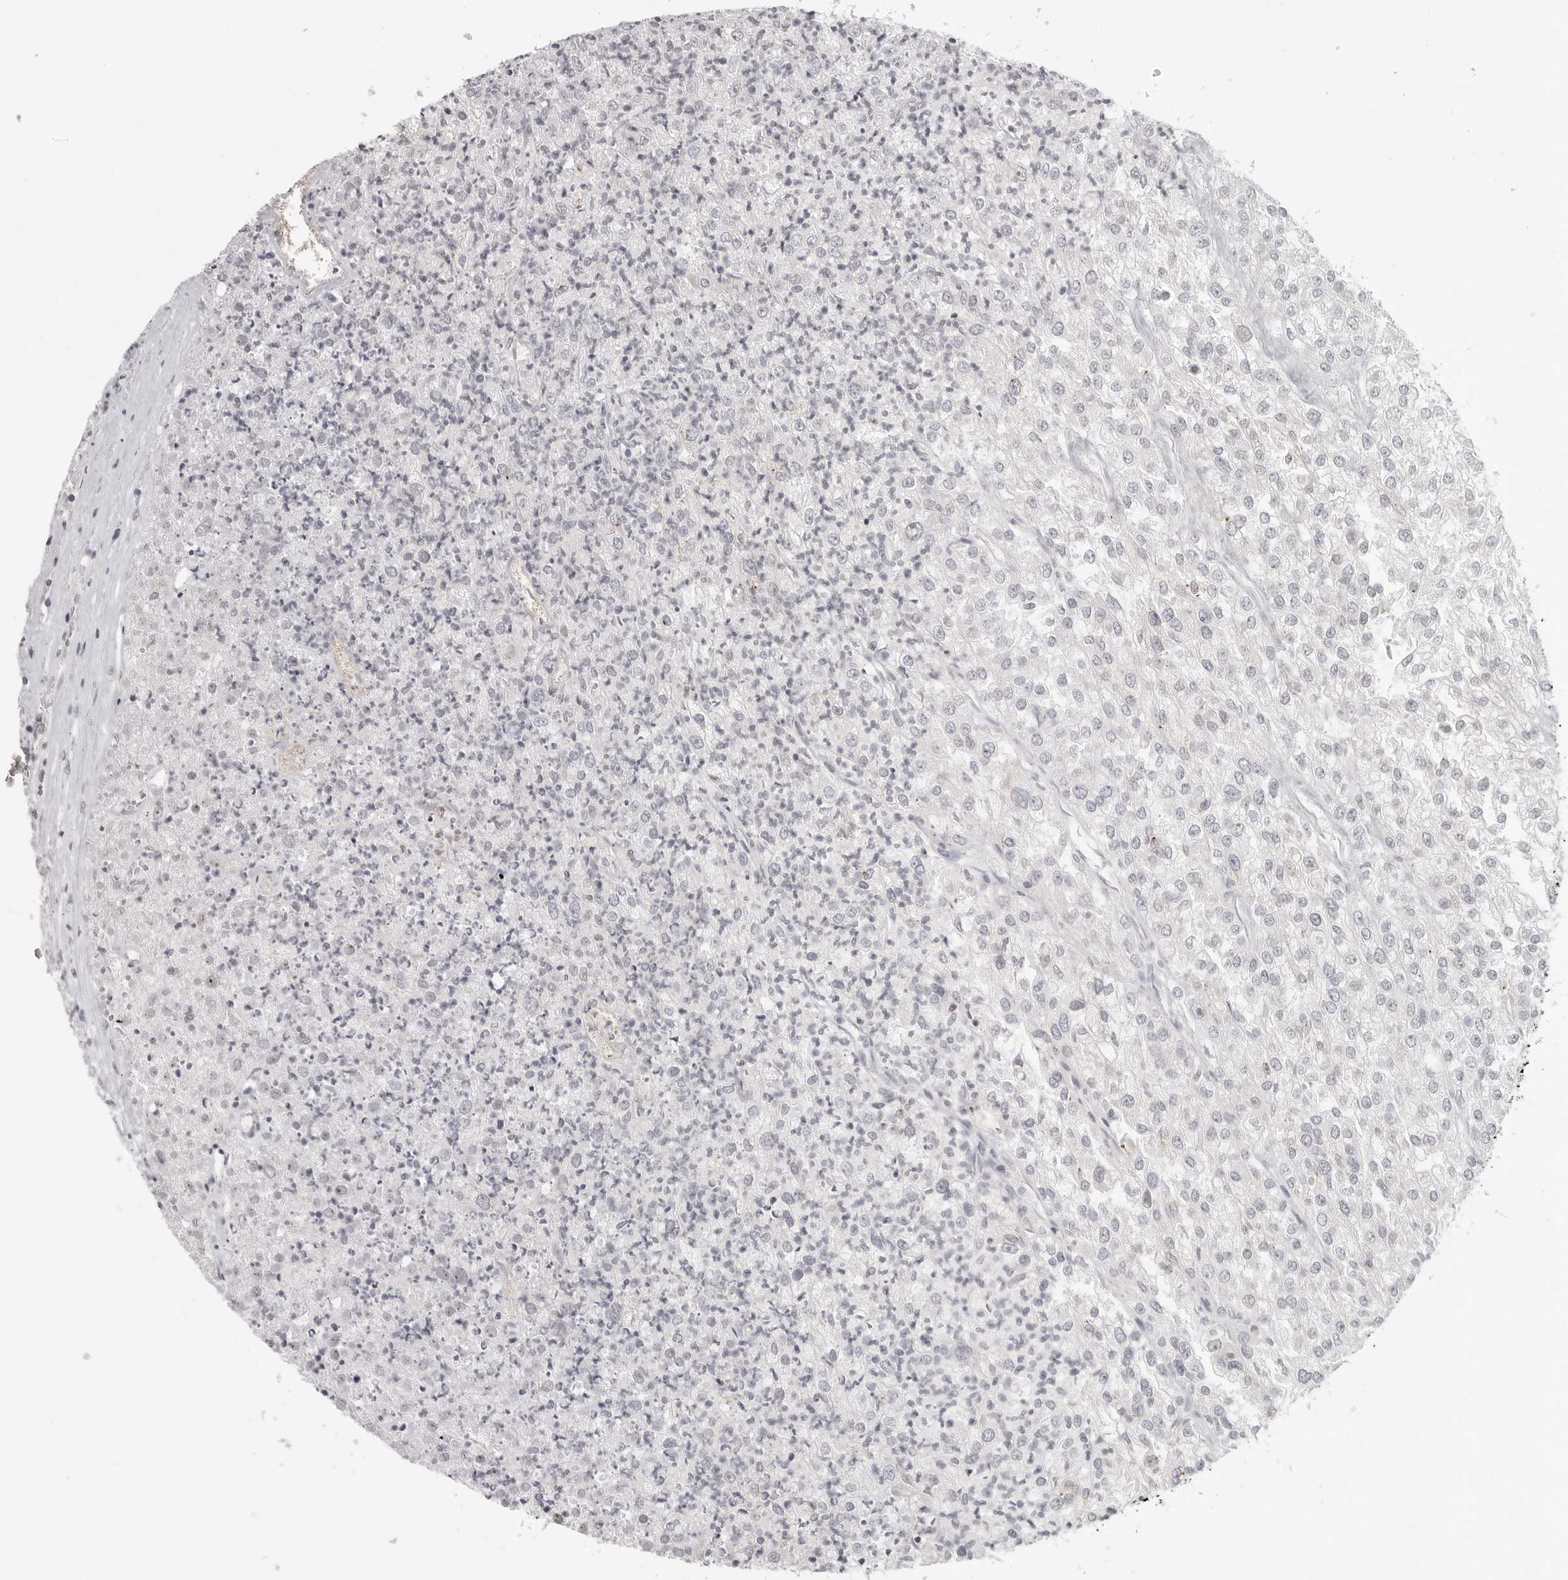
{"staining": {"intensity": "negative", "quantity": "none", "location": "none"}, "tissue": "renal cancer", "cell_type": "Tumor cells", "image_type": "cancer", "snomed": [{"axis": "morphology", "description": "Adenocarcinoma, NOS"}, {"axis": "topography", "description": "Kidney"}], "caption": "Immunohistochemistry micrograph of neoplastic tissue: human renal cancer stained with DAB (3,3'-diaminobenzidine) reveals no significant protein positivity in tumor cells. Nuclei are stained in blue.", "gene": "TUT4", "patient": {"sex": "female", "age": 54}}